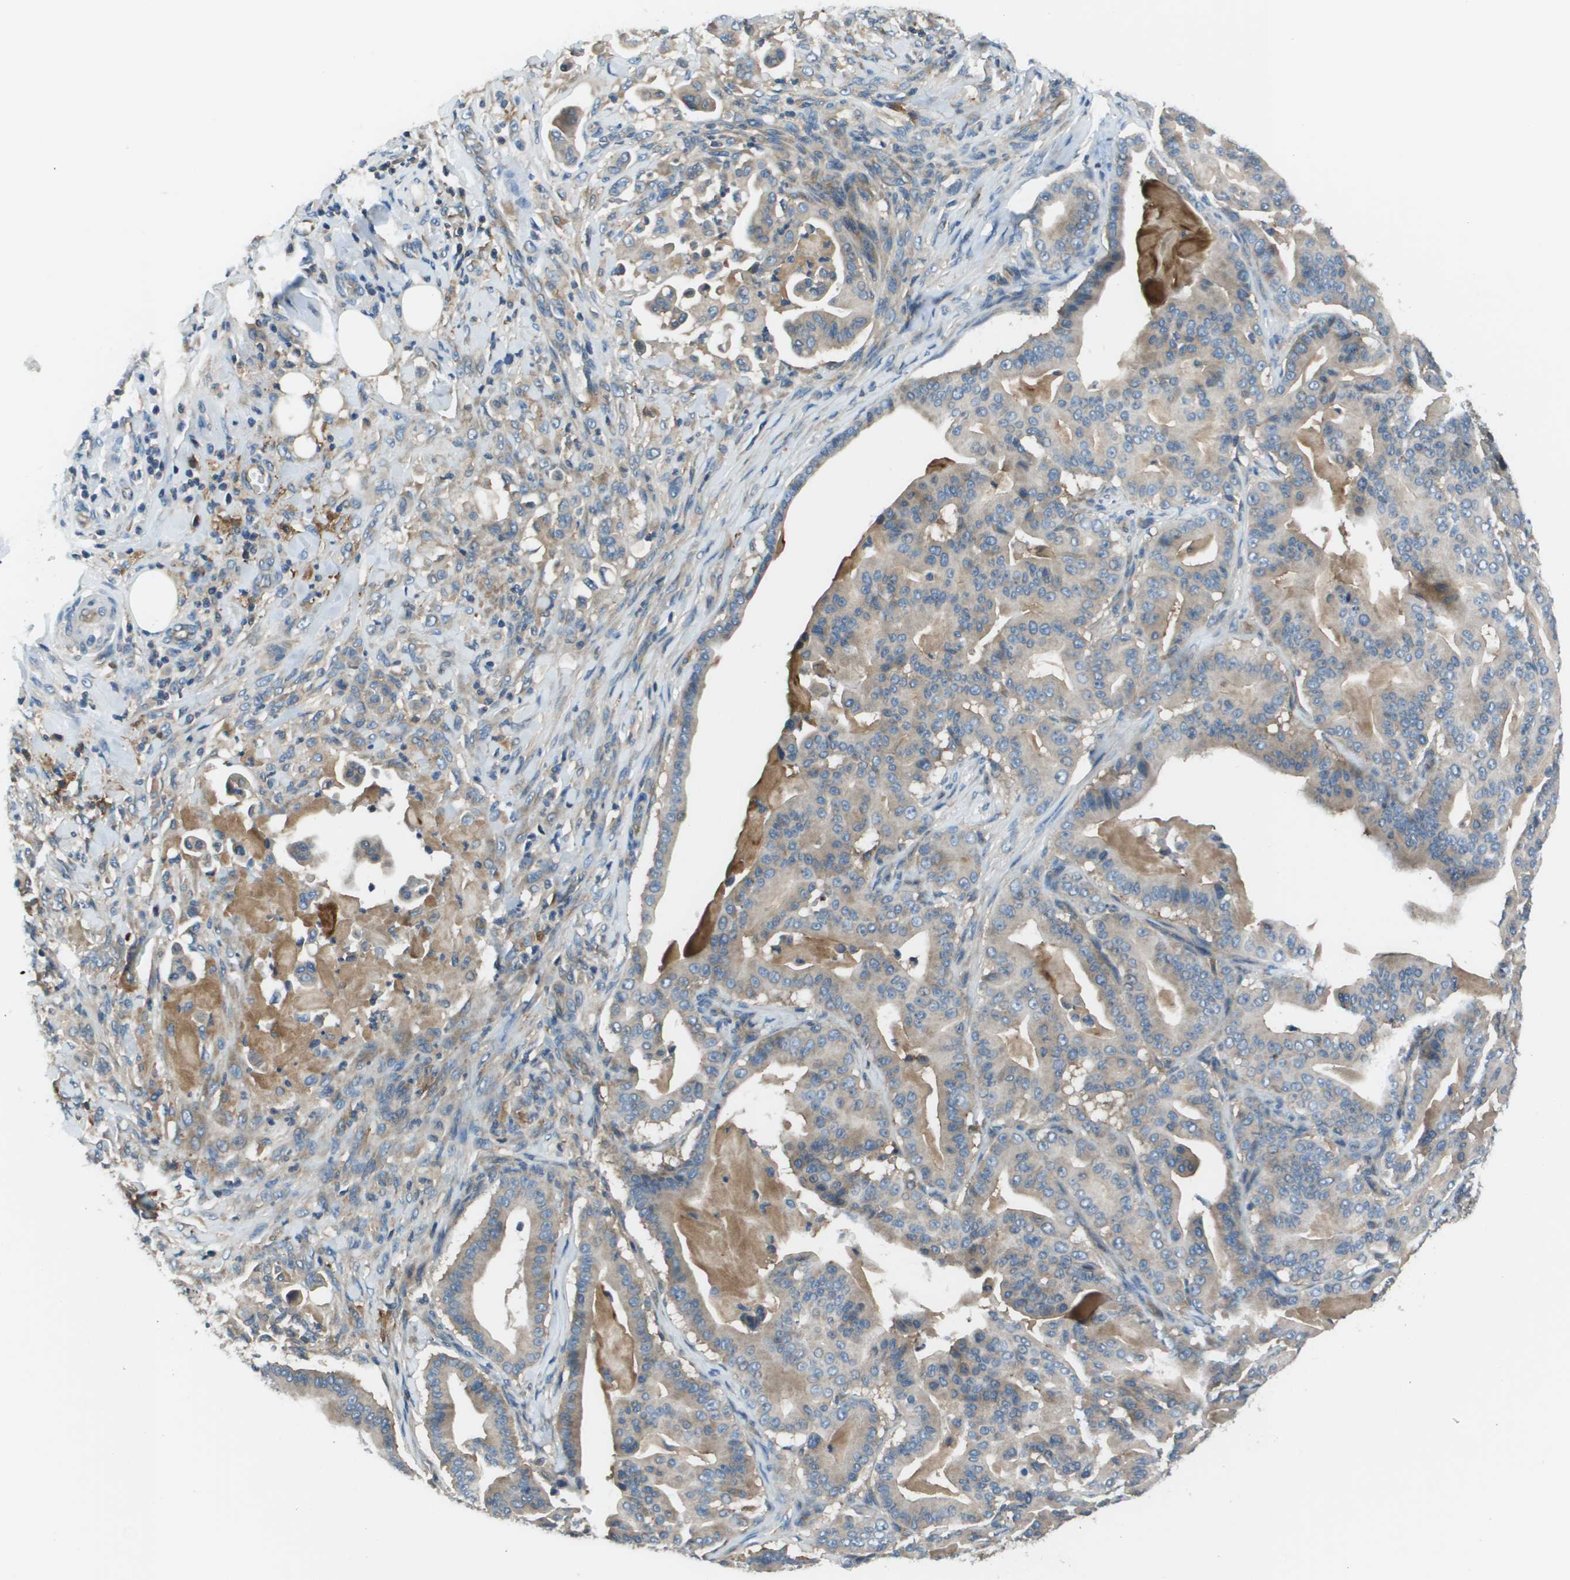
{"staining": {"intensity": "weak", "quantity": "<25%", "location": "cytoplasmic/membranous"}, "tissue": "pancreatic cancer", "cell_type": "Tumor cells", "image_type": "cancer", "snomed": [{"axis": "morphology", "description": "Adenocarcinoma, NOS"}, {"axis": "topography", "description": "Pancreas"}], "caption": "High magnification brightfield microscopy of adenocarcinoma (pancreatic) stained with DAB (3,3'-diaminobenzidine) (brown) and counterstained with hematoxylin (blue): tumor cells show no significant expression. (Brightfield microscopy of DAB immunohistochemistry at high magnification).", "gene": "EIF3B", "patient": {"sex": "male", "age": 63}}